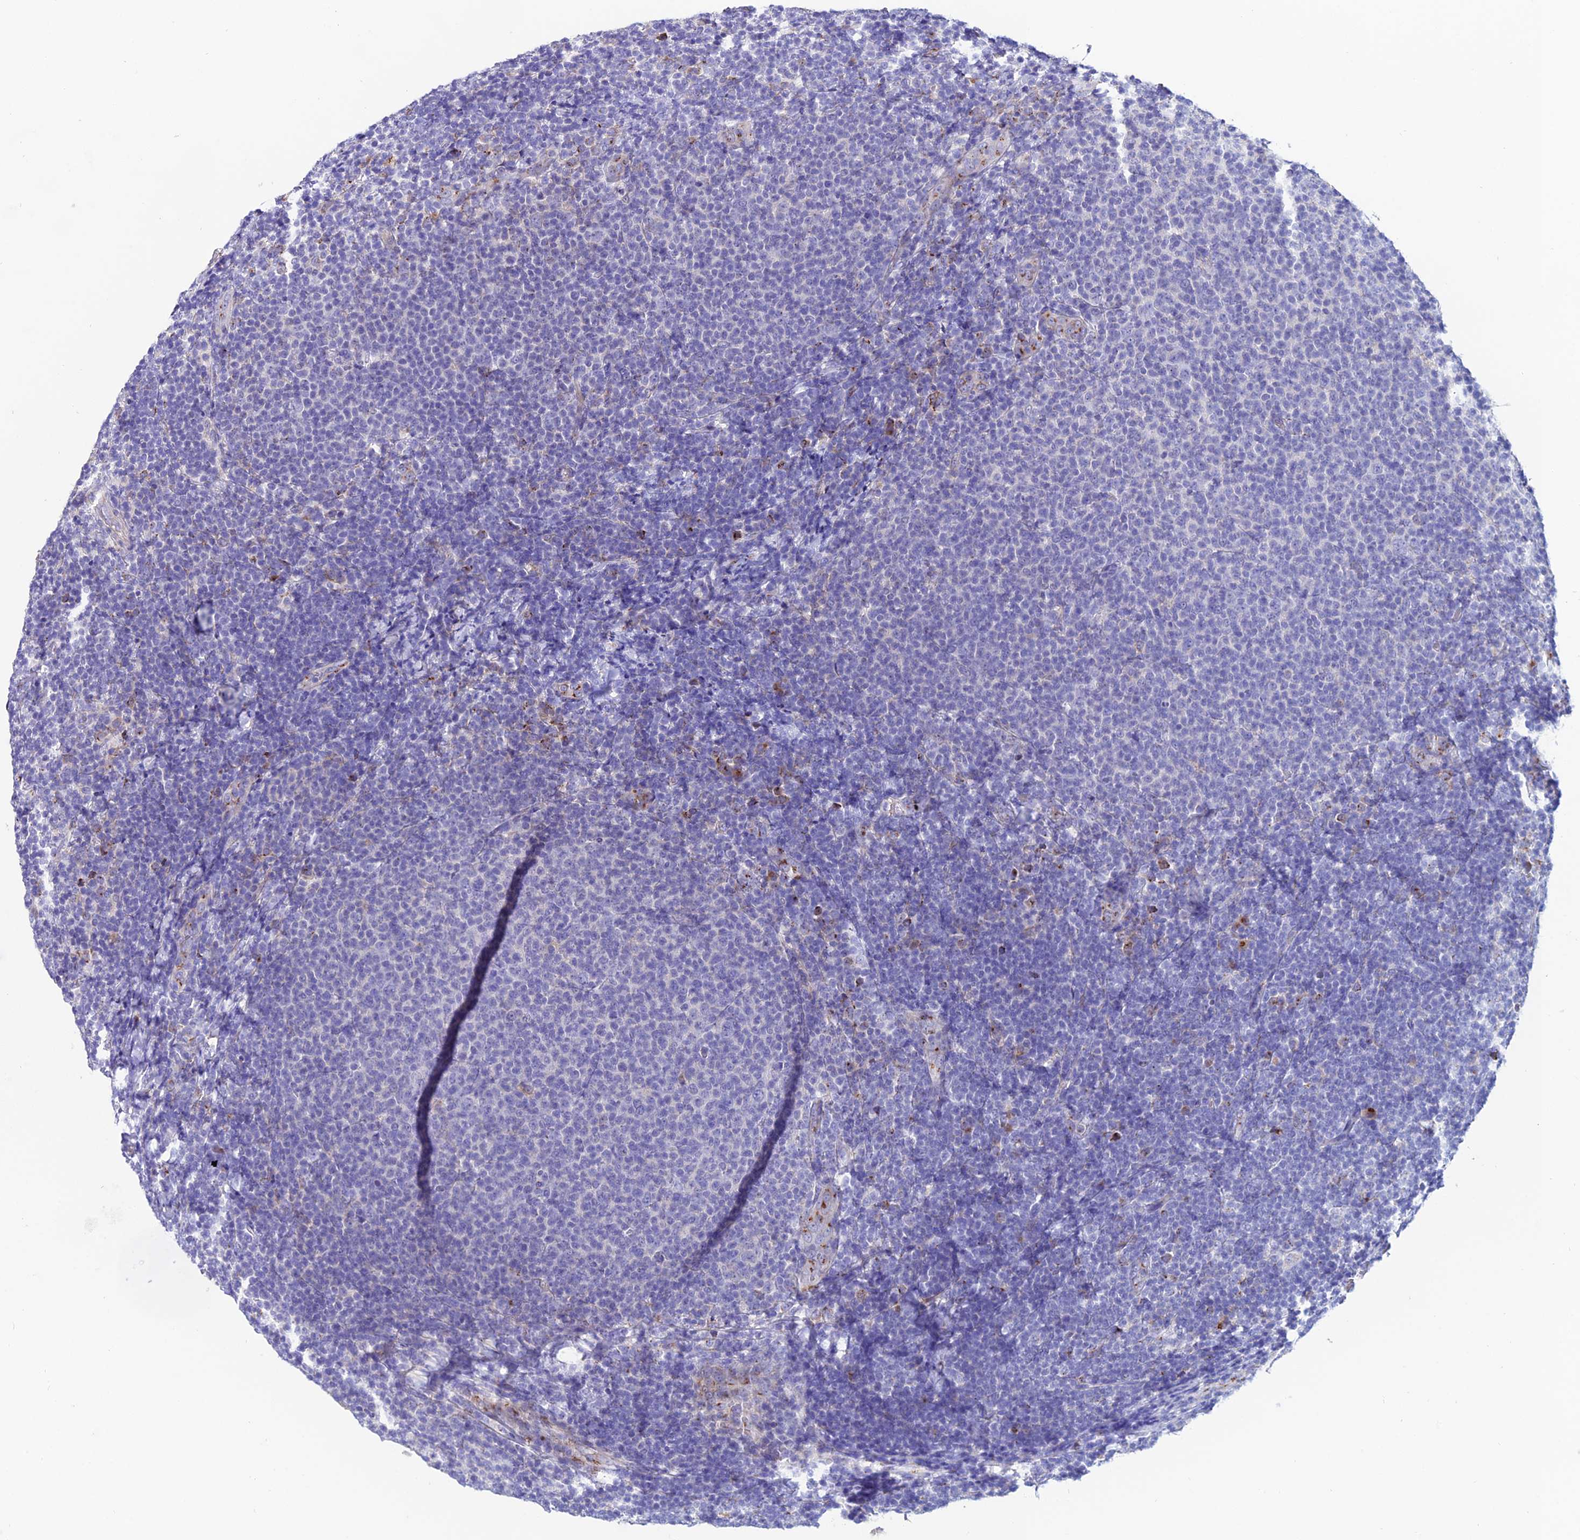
{"staining": {"intensity": "negative", "quantity": "none", "location": "none"}, "tissue": "lymphoma", "cell_type": "Tumor cells", "image_type": "cancer", "snomed": [{"axis": "morphology", "description": "Malignant lymphoma, non-Hodgkin's type, Low grade"}, {"axis": "topography", "description": "Lymph node"}], "caption": "The IHC photomicrograph has no significant positivity in tumor cells of lymphoma tissue. Nuclei are stained in blue.", "gene": "OR51Q1", "patient": {"sex": "male", "age": 66}}